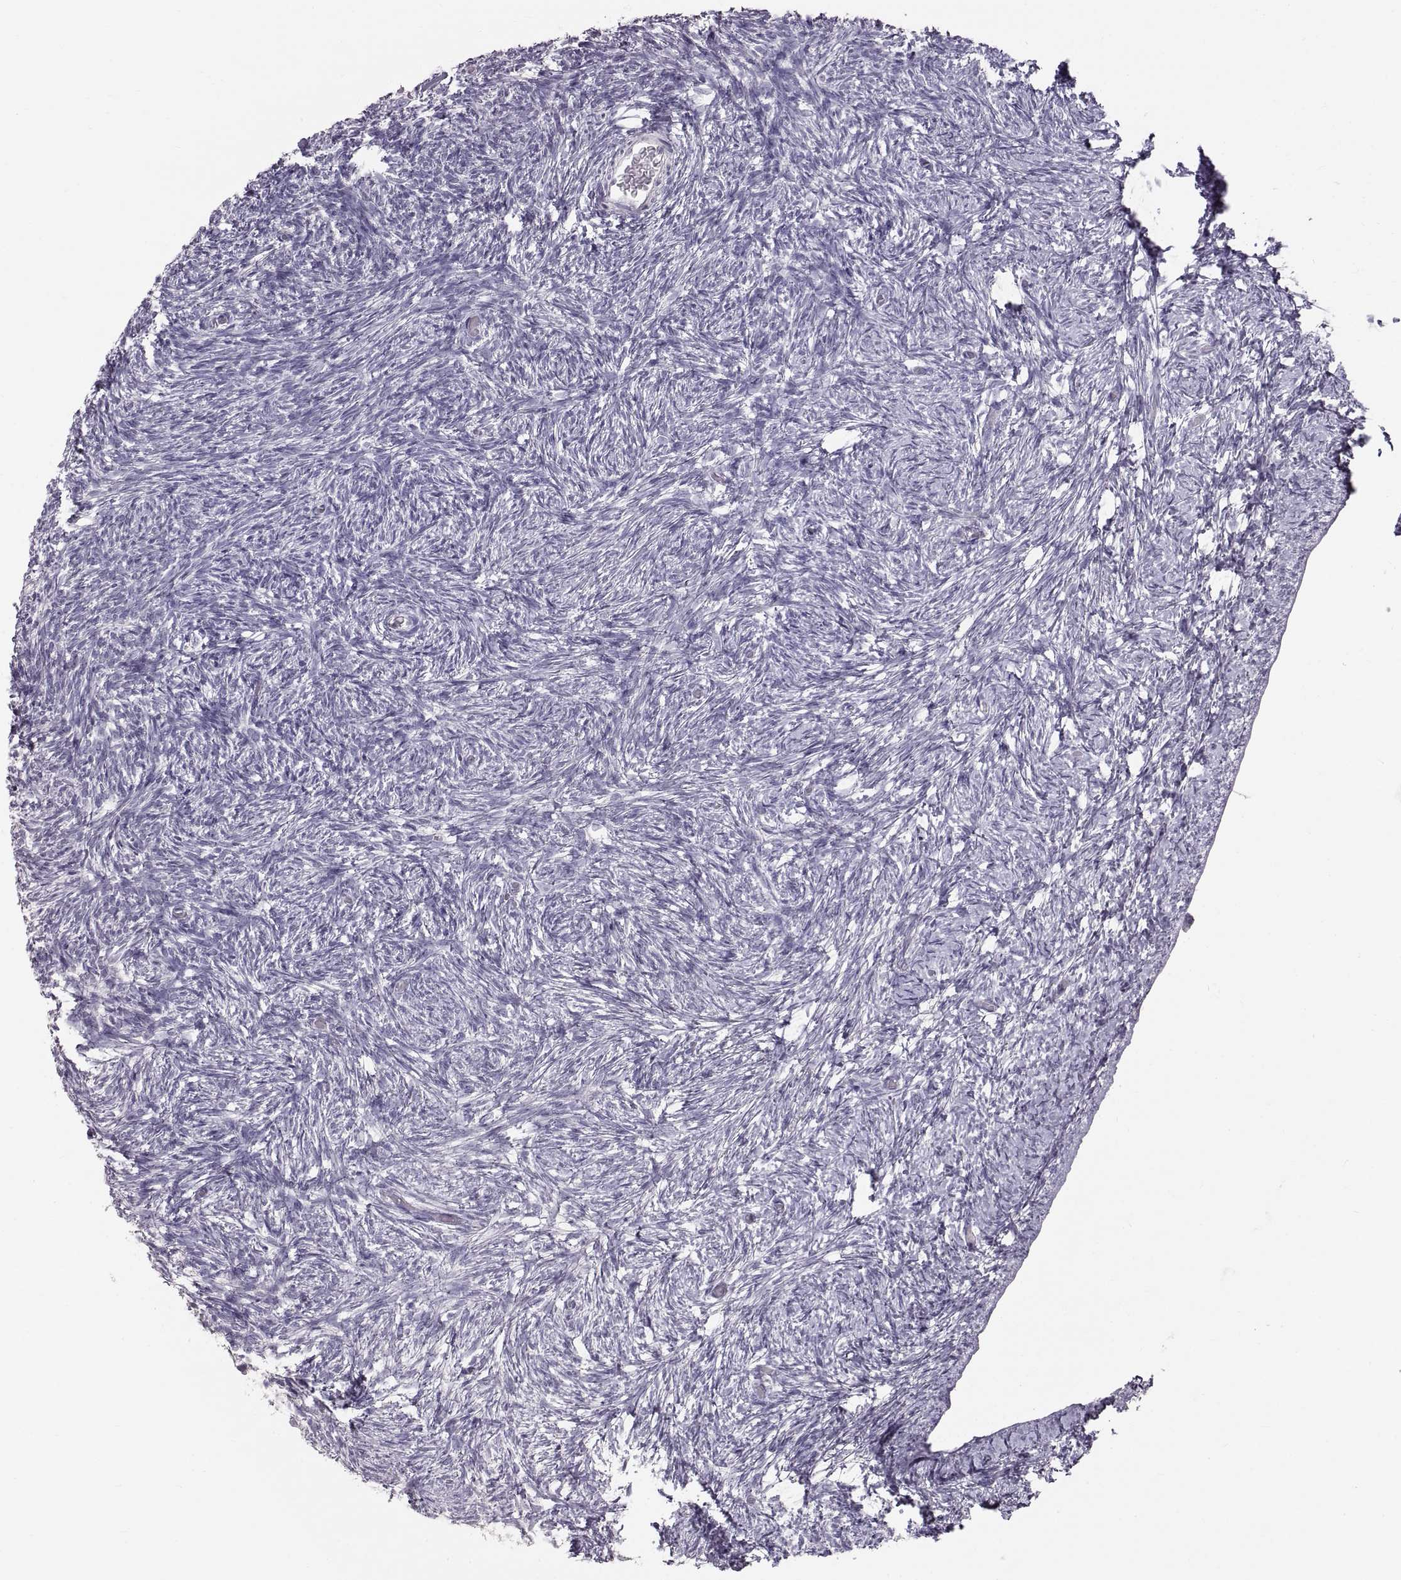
{"staining": {"intensity": "negative", "quantity": "none", "location": "none"}, "tissue": "ovary", "cell_type": "Ovarian stroma cells", "image_type": "normal", "snomed": [{"axis": "morphology", "description": "Normal tissue, NOS"}, {"axis": "topography", "description": "Ovary"}], "caption": "Ovarian stroma cells are negative for protein expression in normal human ovary. (DAB immunohistochemistry (IHC) with hematoxylin counter stain).", "gene": "SPACDR", "patient": {"sex": "female", "age": 39}}